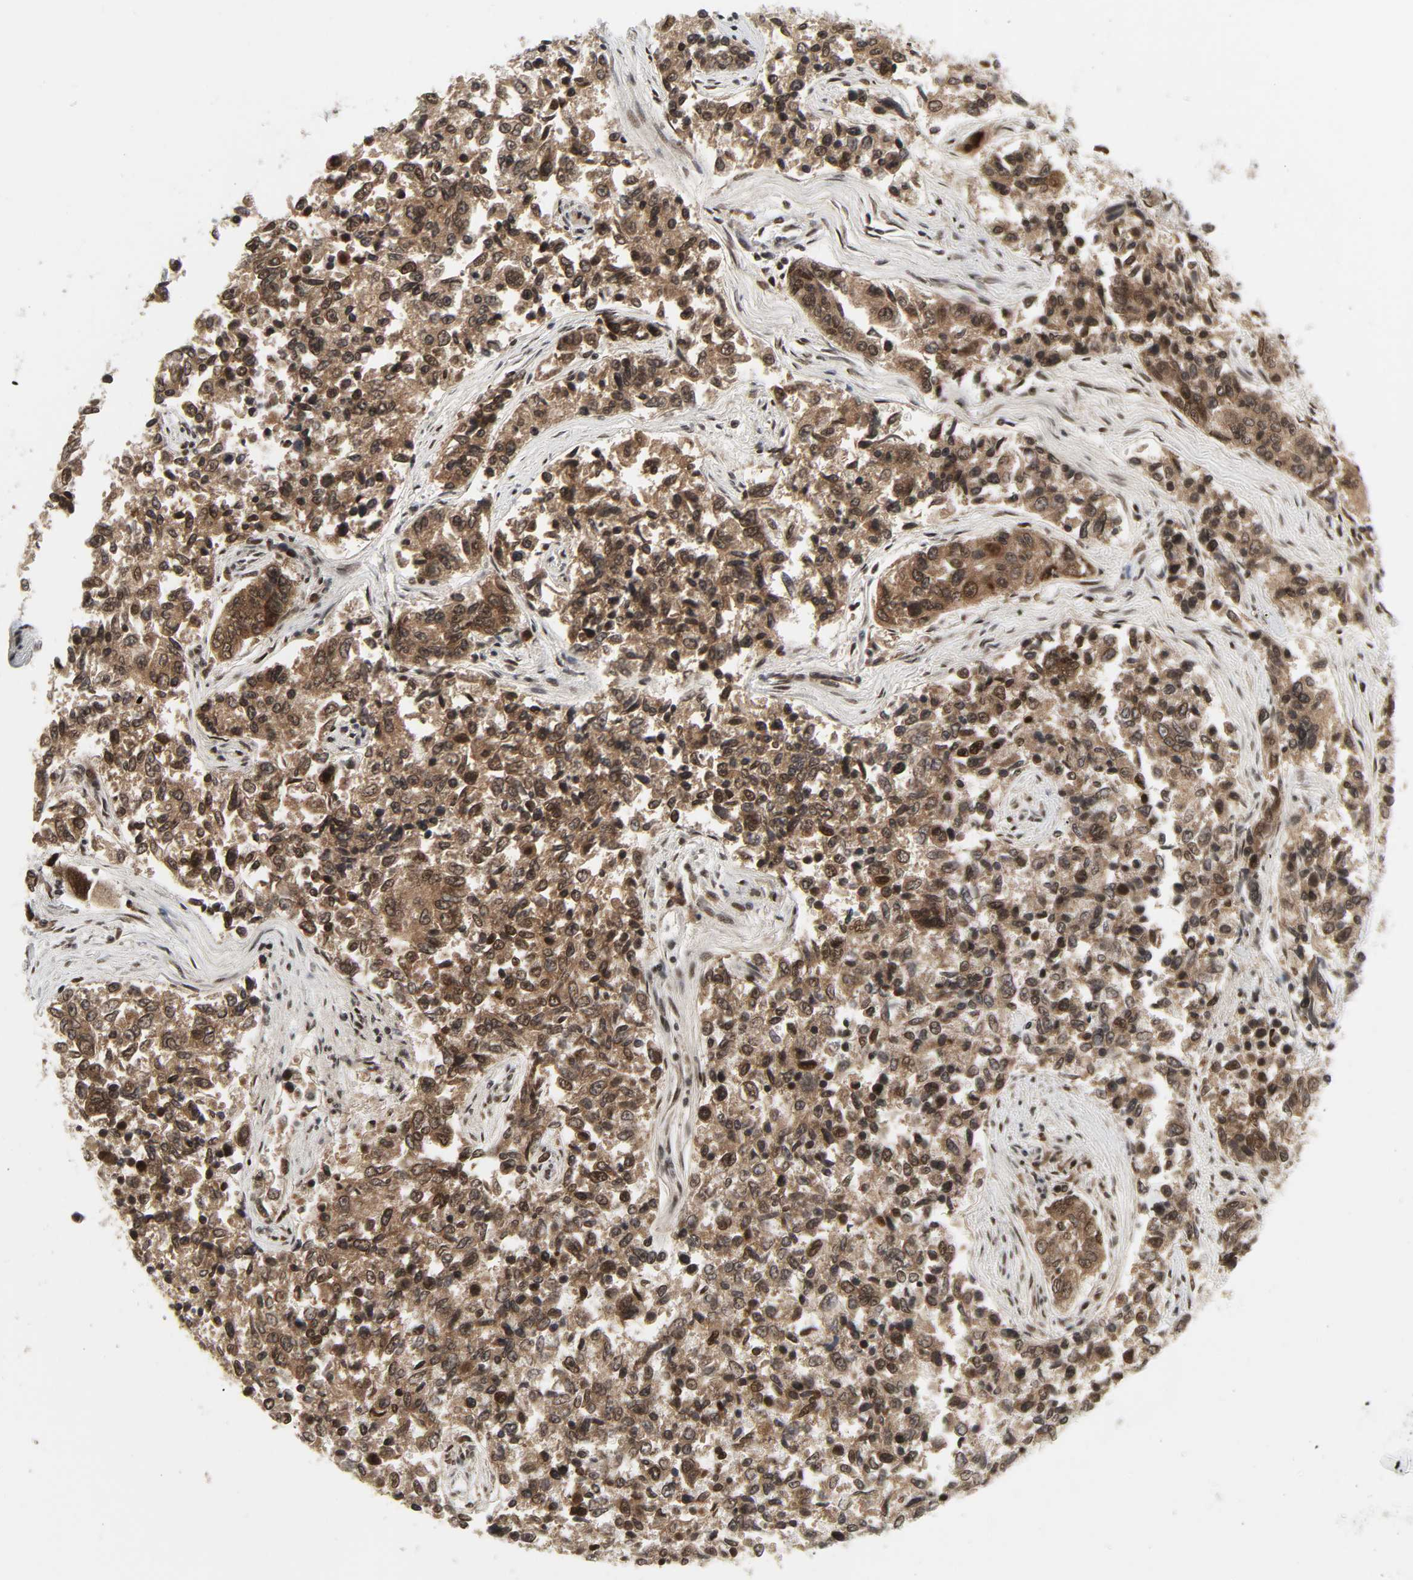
{"staining": {"intensity": "strong", "quantity": ">75%", "location": "cytoplasmic/membranous,nuclear"}, "tissue": "lung cancer", "cell_type": "Tumor cells", "image_type": "cancer", "snomed": [{"axis": "morphology", "description": "Adenocarcinoma, NOS"}, {"axis": "topography", "description": "Lung"}], "caption": "A high amount of strong cytoplasmic/membranous and nuclear positivity is present in approximately >75% of tumor cells in lung cancer tissue. (brown staining indicates protein expression, while blue staining denotes nuclei).", "gene": "CDK7", "patient": {"sex": "male", "age": 84}}